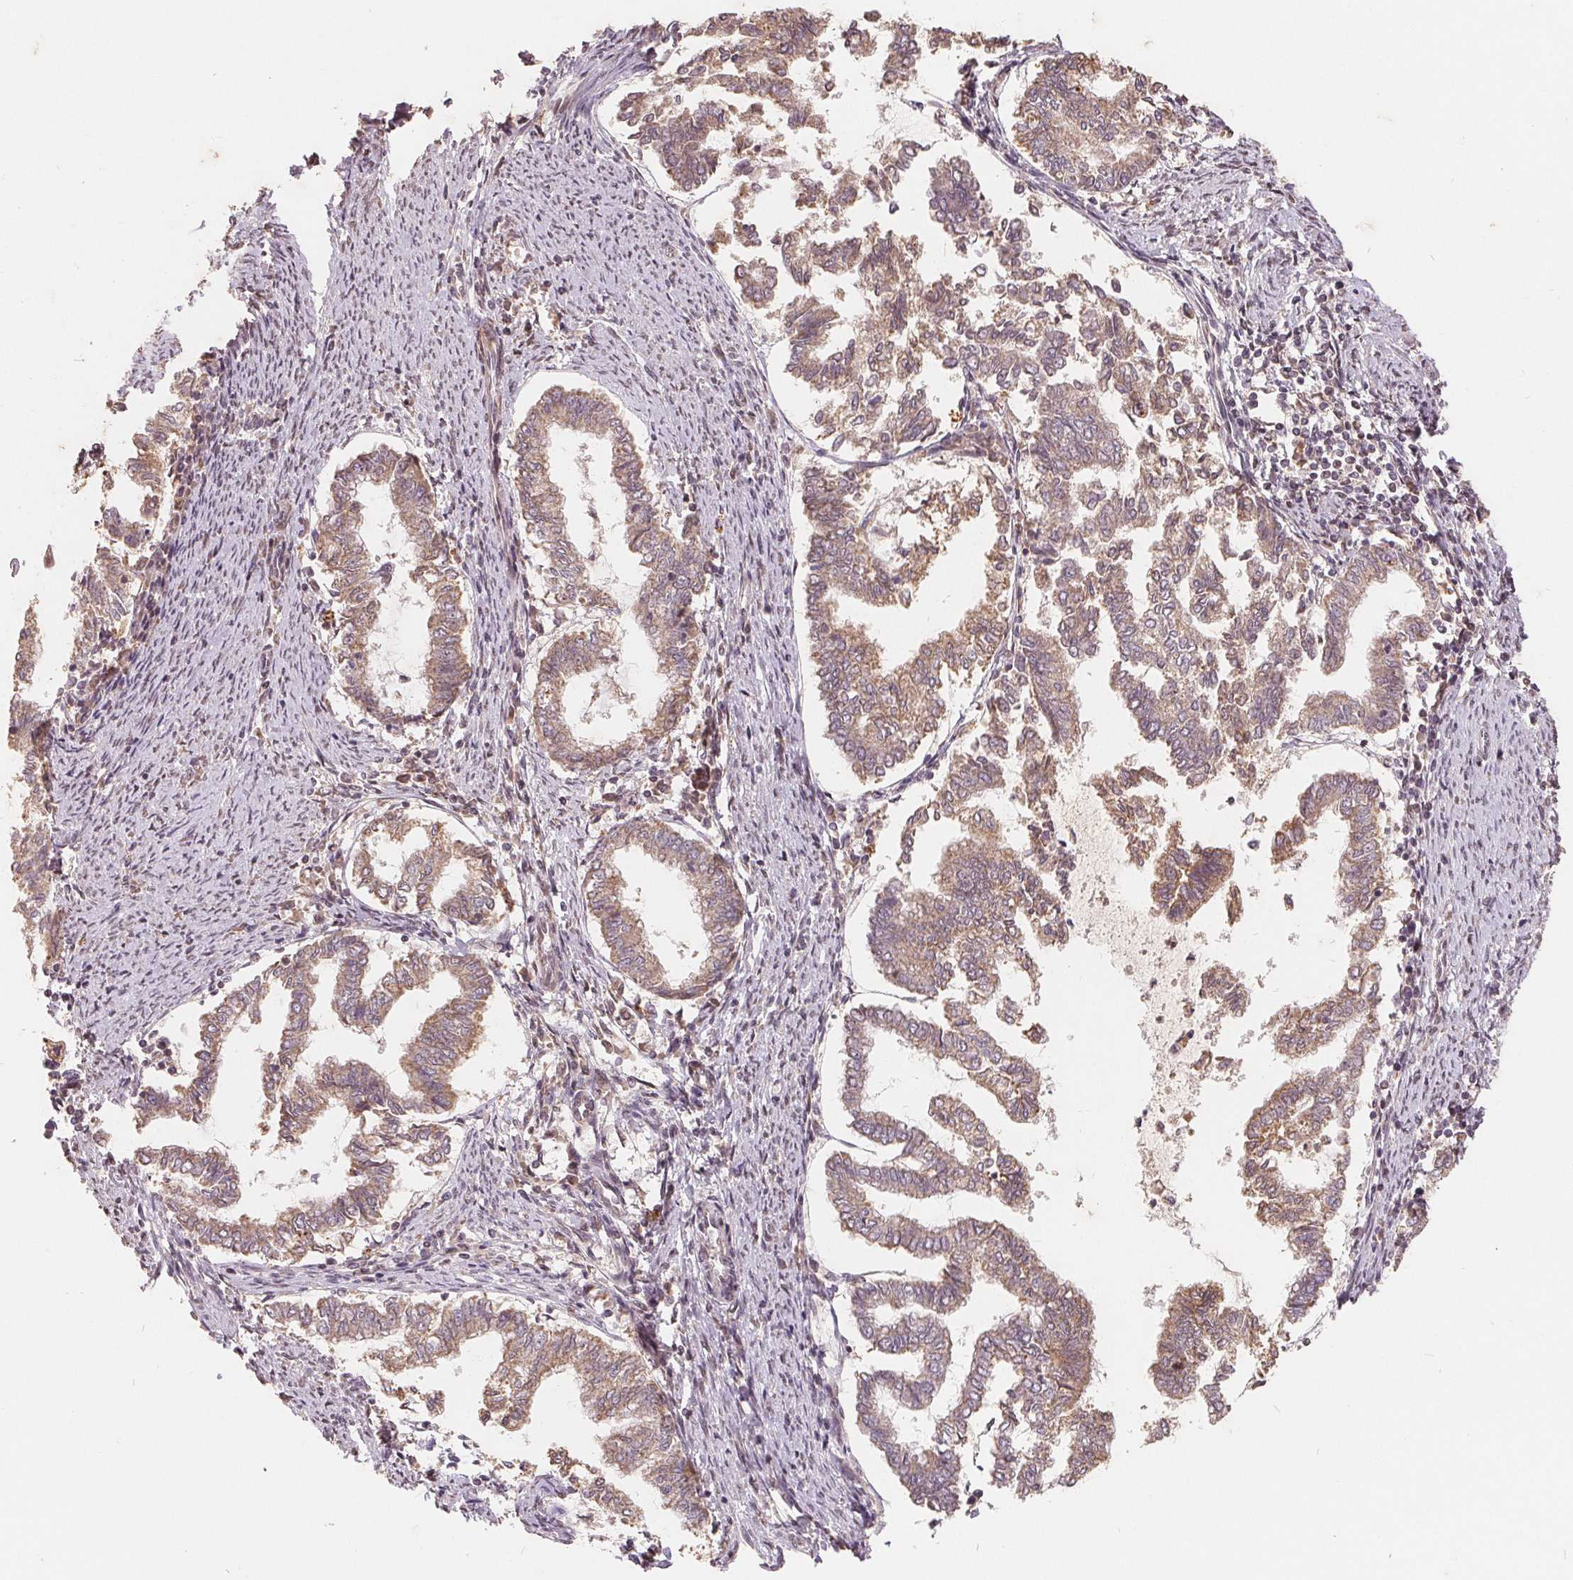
{"staining": {"intensity": "moderate", "quantity": ">75%", "location": "cytoplasmic/membranous"}, "tissue": "endometrial cancer", "cell_type": "Tumor cells", "image_type": "cancer", "snomed": [{"axis": "morphology", "description": "Adenocarcinoma, NOS"}, {"axis": "topography", "description": "Endometrium"}], "caption": "Approximately >75% of tumor cells in endometrial adenocarcinoma reveal moderate cytoplasmic/membranous protein positivity as visualized by brown immunohistochemical staining.", "gene": "CDIPT", "patient": {"sex": "female", "age": 79}}